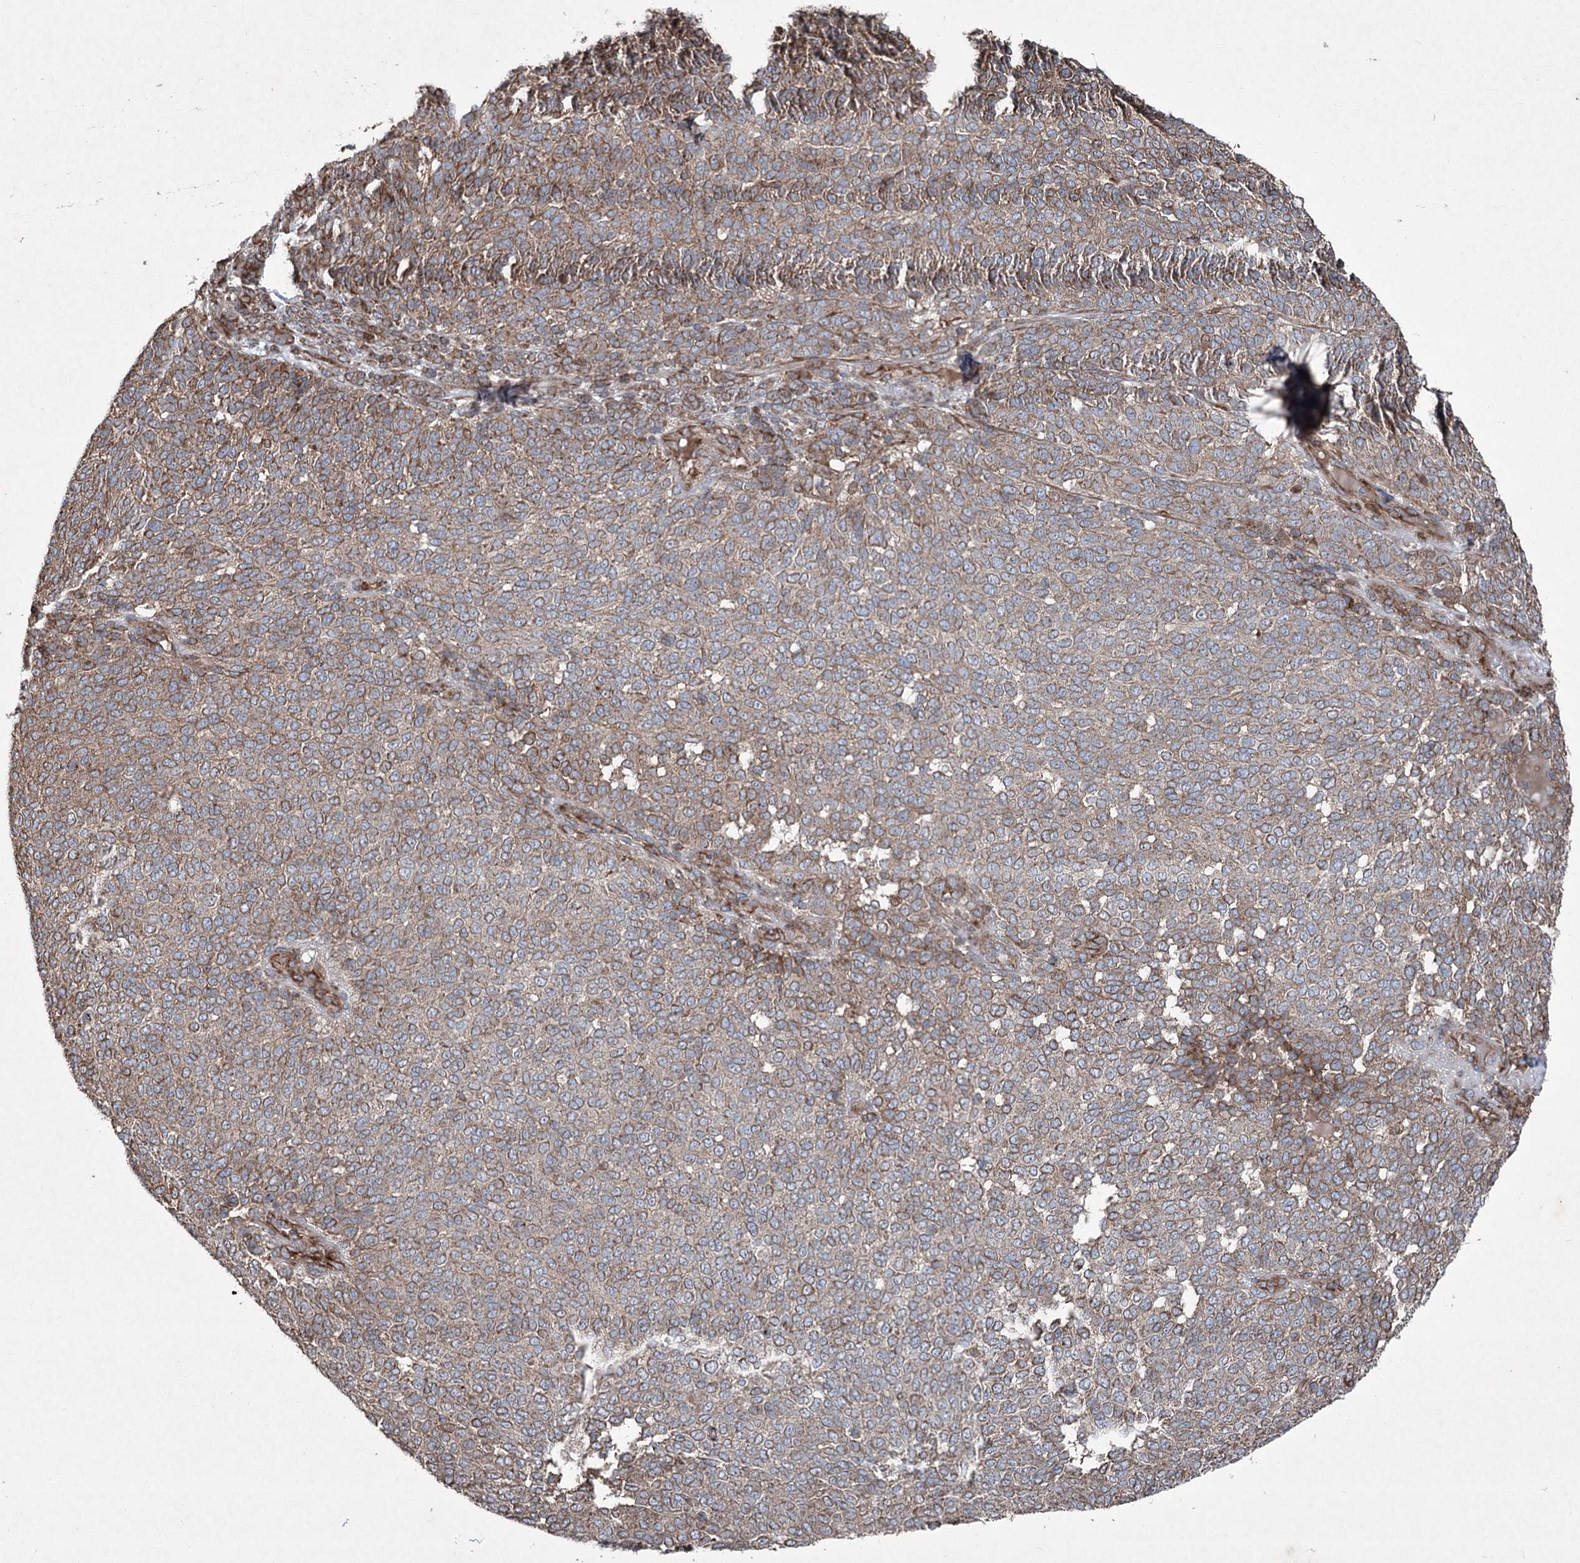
{"staining": {"intensity": "moderate", "quantity": ">75%", "location": "cytoplasmic/membranous"}, "tissue": "melanoma", "cell_type": "Tumor cells", "image_type": "cancer", "snomed": [{"axis": "morphology", "description": "Malignant melanoma, NOS"}, {"axis": "topography", "description": "Skin"}], "caption": "A histopathology image of malignant melanoma stained for a protein exhibits moderate cytoplasmic/membranous brown staining in tumor cells. (IHC, brightfield microscopy, high magnification).", "gene": "SERINC5", "patient": {"sex": "male", "age": 49}}